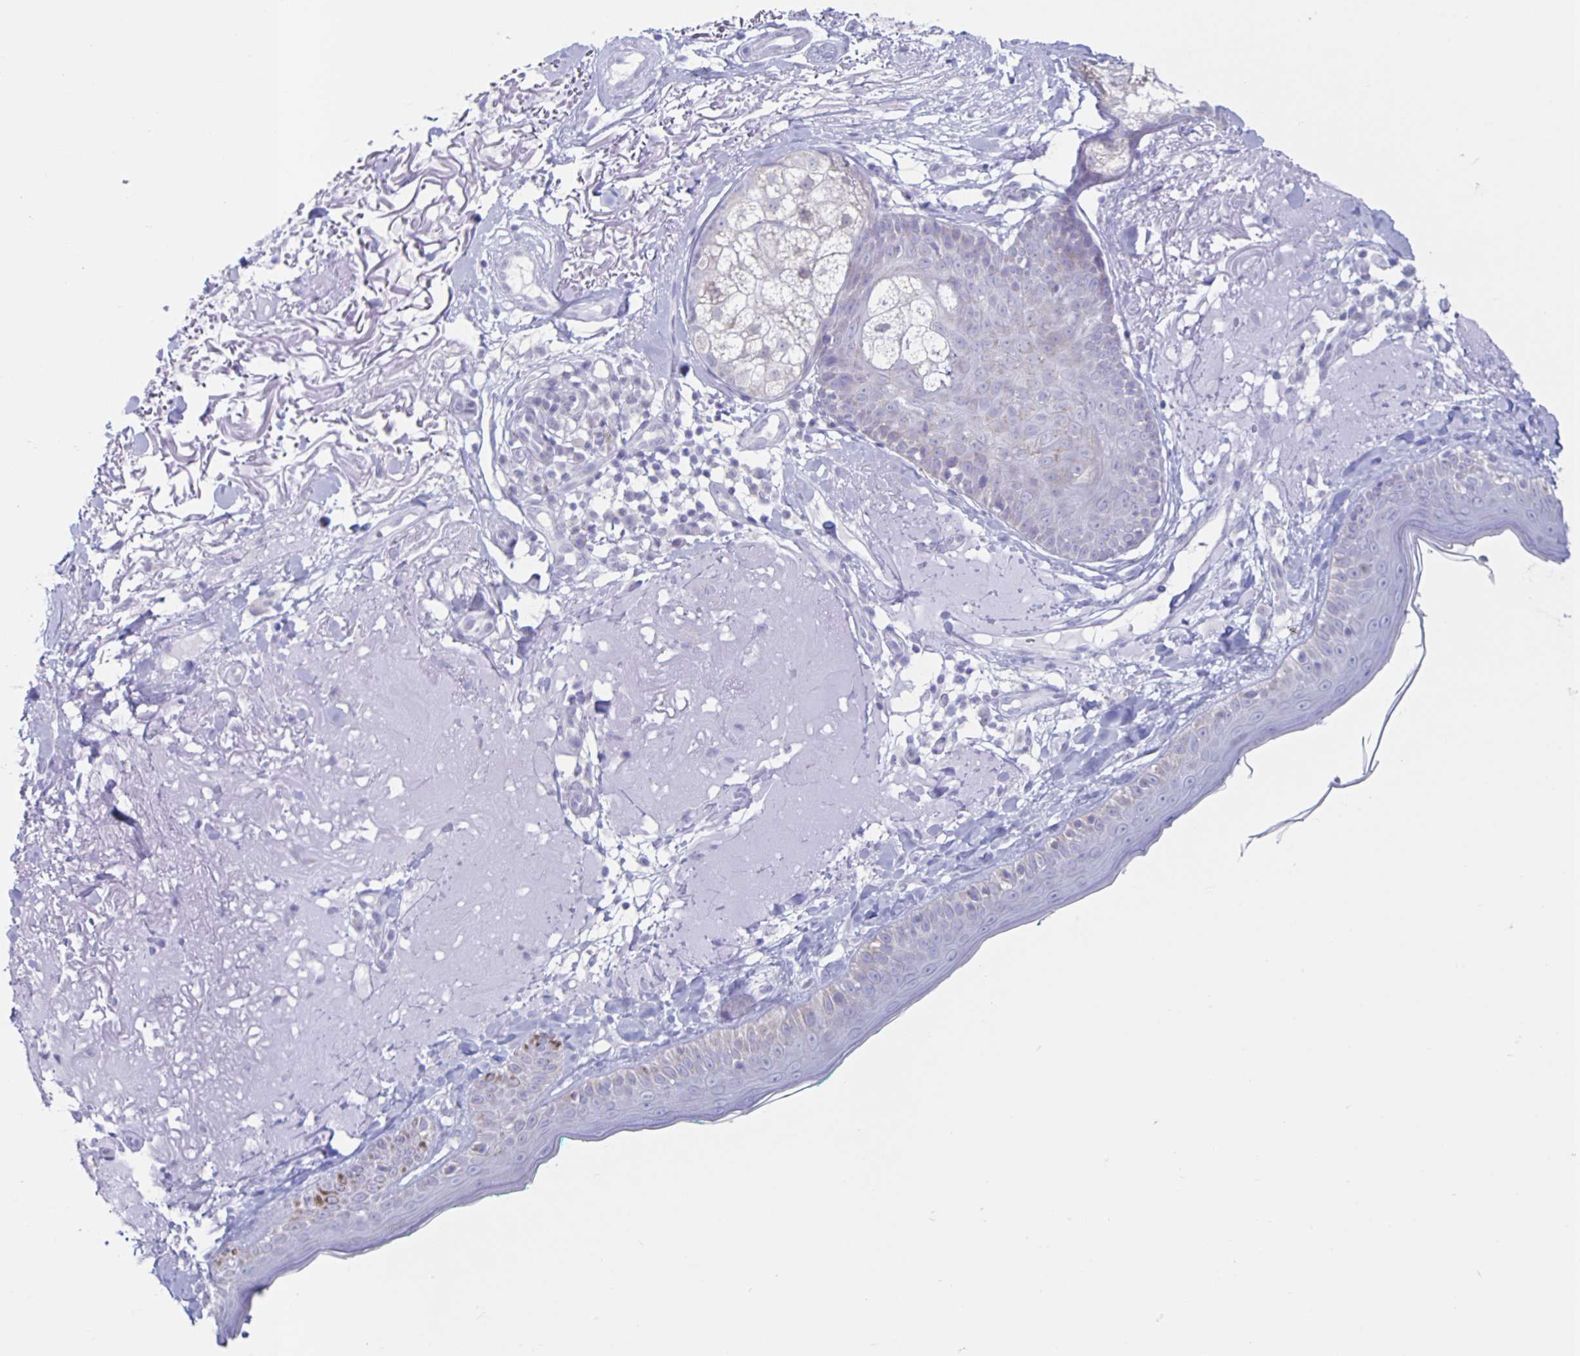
{"staining": {"intensity": "negative", "quantity": "none", "location": "none"}, "tissue": "skin", "cell_type": "Fibroblasts", "image_type": "normal", "snomed": [{"axis": "morphology", "description": "Normal tissue, NOS"}, {"axis": "topography", "description": "Skin"}], "caption": "This is a image of IHC staining of normal skin, which shows no positivity in fibroblasts.", "gene": "CT45A10", "patient": {"sex": "male", "age": 73}}